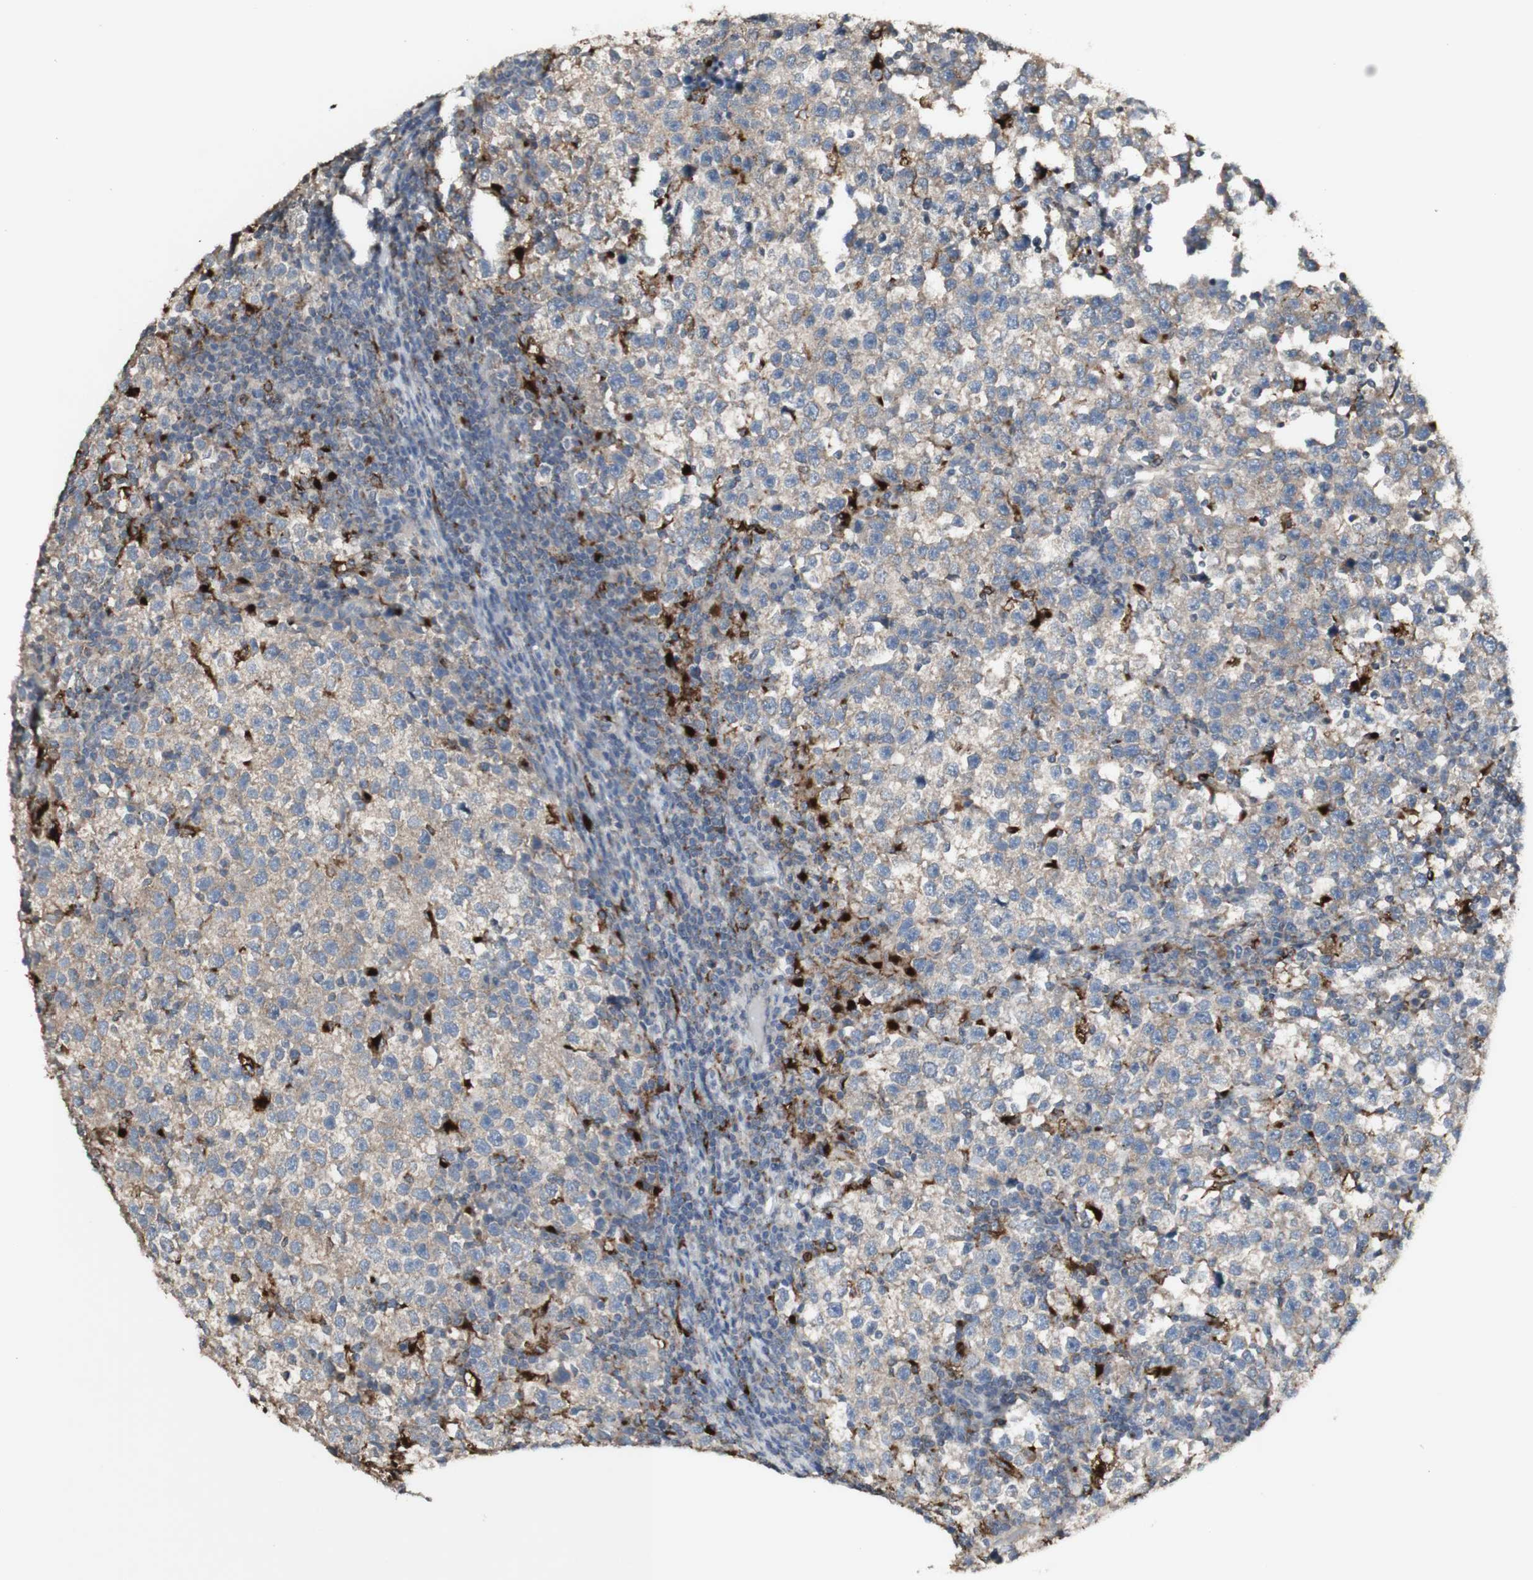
{"staining": {"intensity": "weak", "quantity": ">75%", "location": "cytoplasmic/membranous"}, "tissue": "testis cancer", "cell_type": "Tumor cells", "image_type": "cancer", "snomed": [{"axis": "morphology", "description": "Seminoma, NOS"}, {"axis": "topography", "description": "Testis"}], "caption": "An image showing weak cytoplasmic/membranous staining in approximately >75% of tumor cells in testis seminoma, as visualized by brown immunohistochemical staining.", "gene": "ATP6V1E1", "patient": {"sex": "male", "age": 43}}